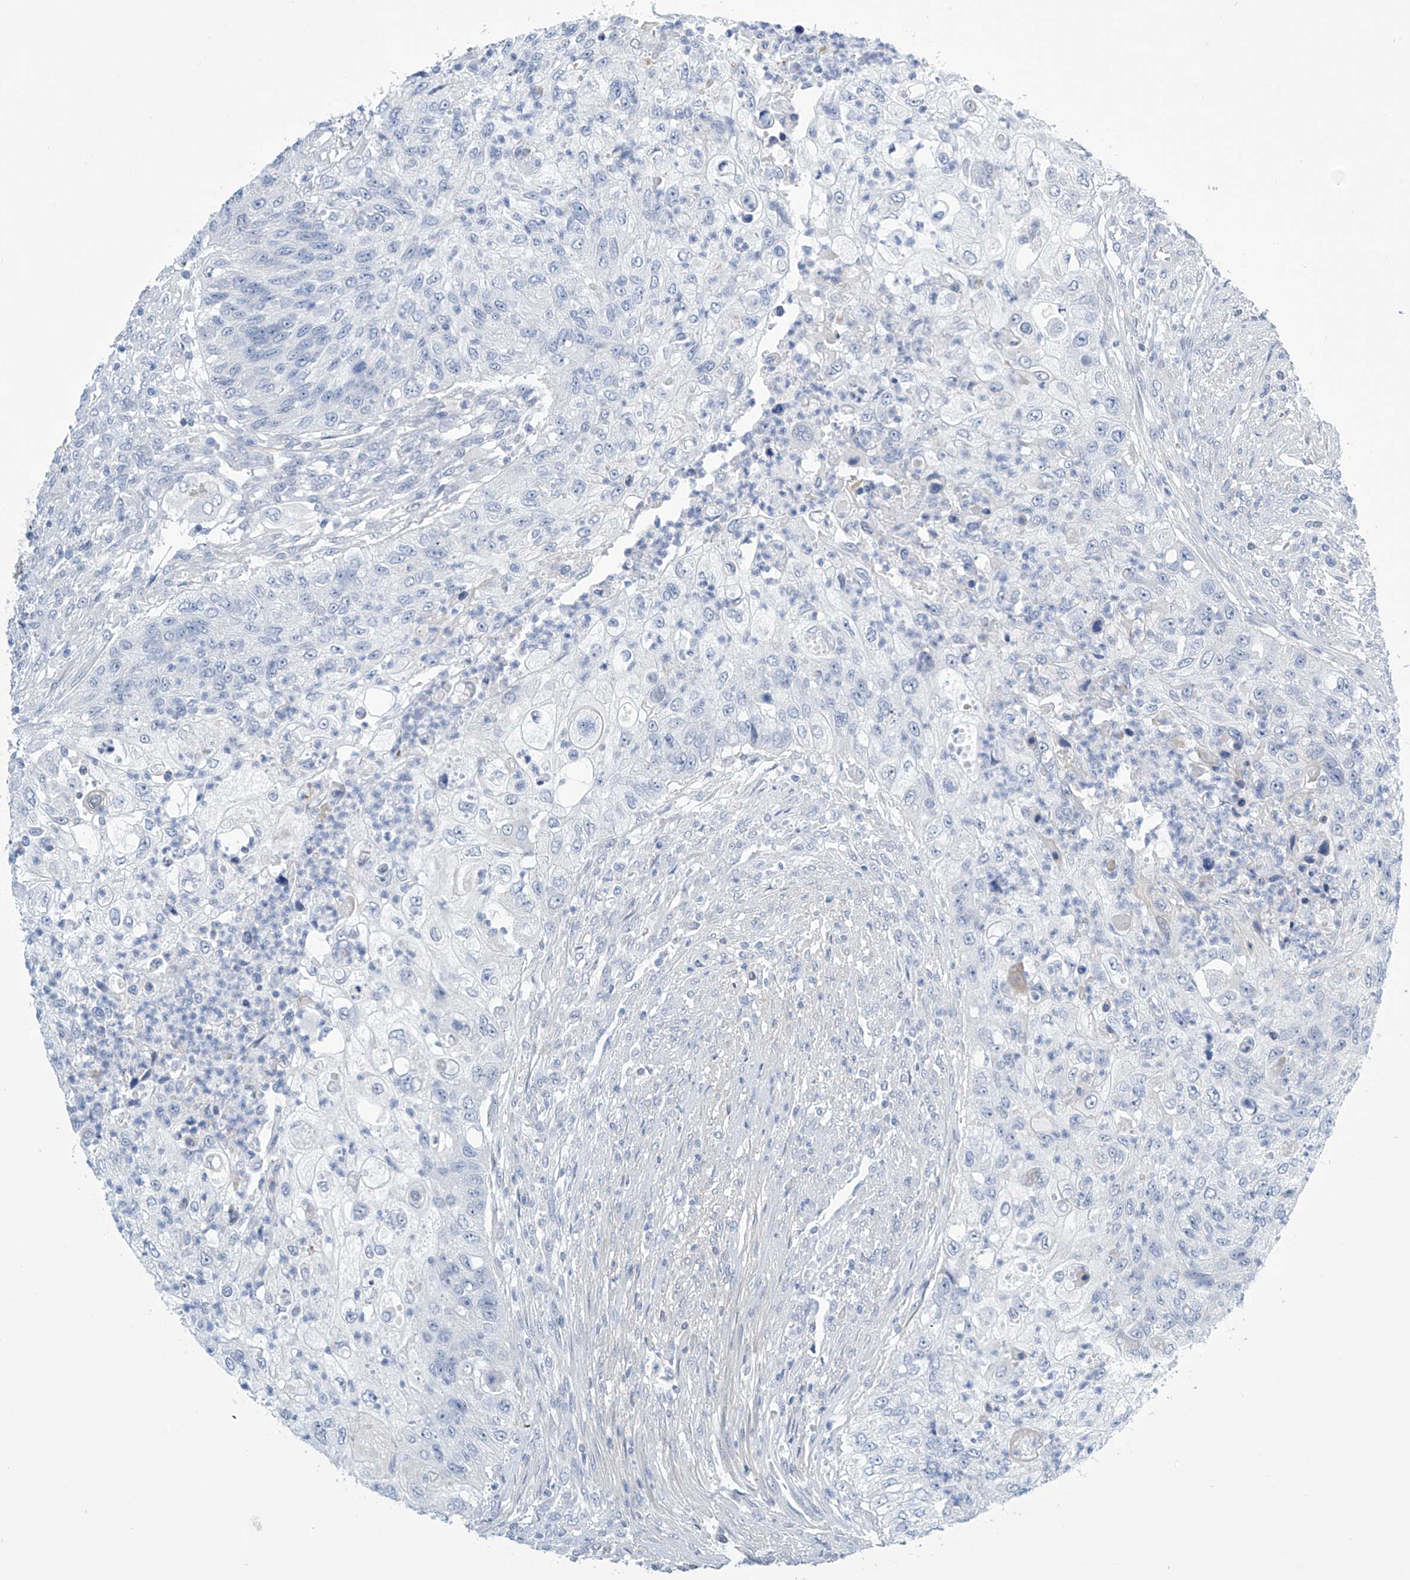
{"staining": {"intensity": "negative", "quantity": "none", "location": "none"}, "tissue": "urothelial cancer", "cell_type": "Tumor cells", "image_type": "cancer", "snomed": [{"axis": "morphology", "description": "Urothelial carcinoma, High grade"}, {"axis": "topography", "description": "Urinary bladder"}], "caption": "This is an immunohistochemistry (IHC) image of human urothelial cancer. There is no expression in tumor cells.", "gene": "SLC35A5", "patient": {"sex": "female", "age": 60}}